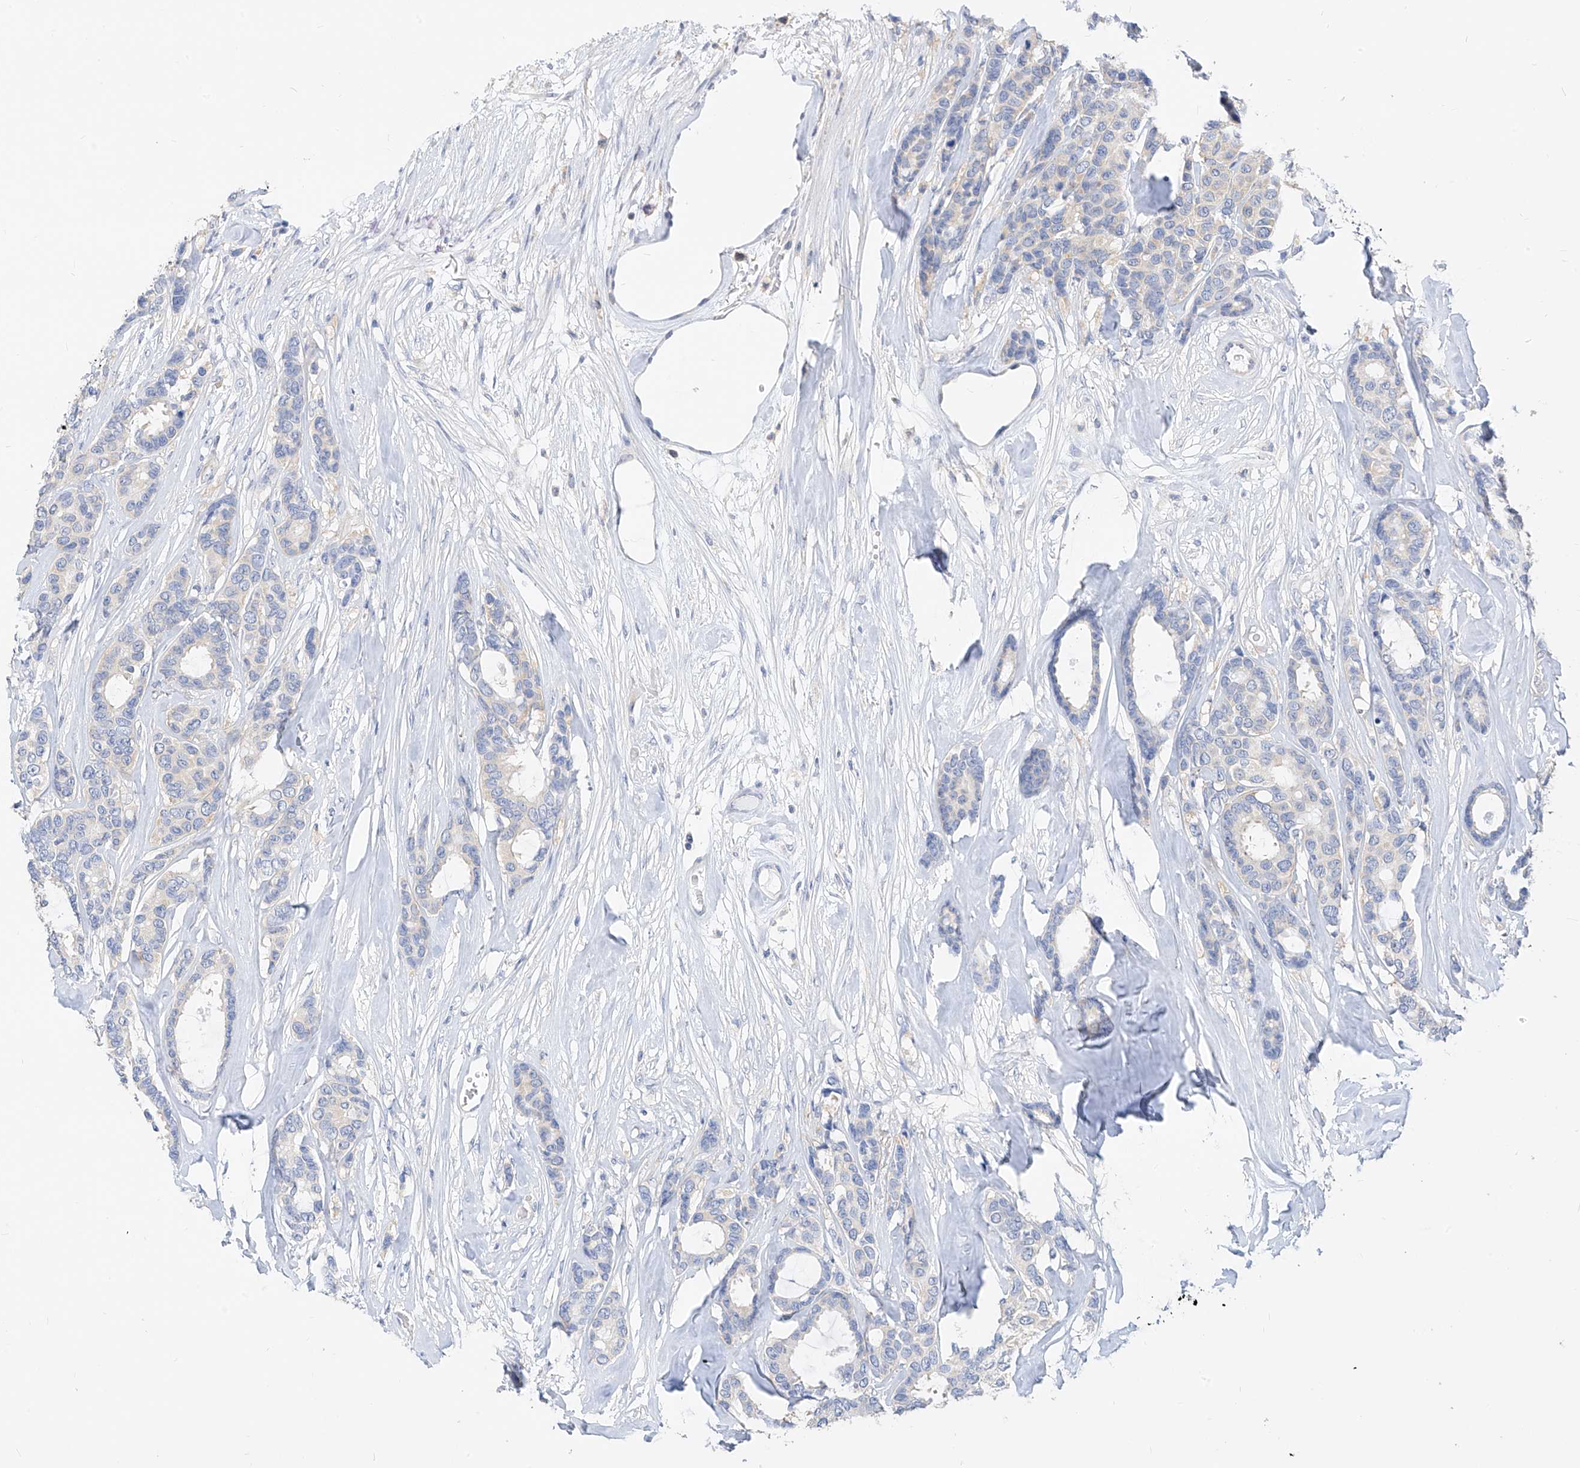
{"staining": {"intensity": "negative", "quantity": "none", "location": "none"}, "tissue": "breast cancer", "cell_type": "Tumor cells", "image_type": "cancer", "snomed": [{"axis": "morphology", "description": "Duct carcinoma"}, {"axis": "topography", "description": "Breast"}], "caption": "There is no significant positivity in tumor cells of infiltrating ductal carcinoma (breast).", "gene": "ZZEF1", "patient": {"sex": "female", "age": 87}}